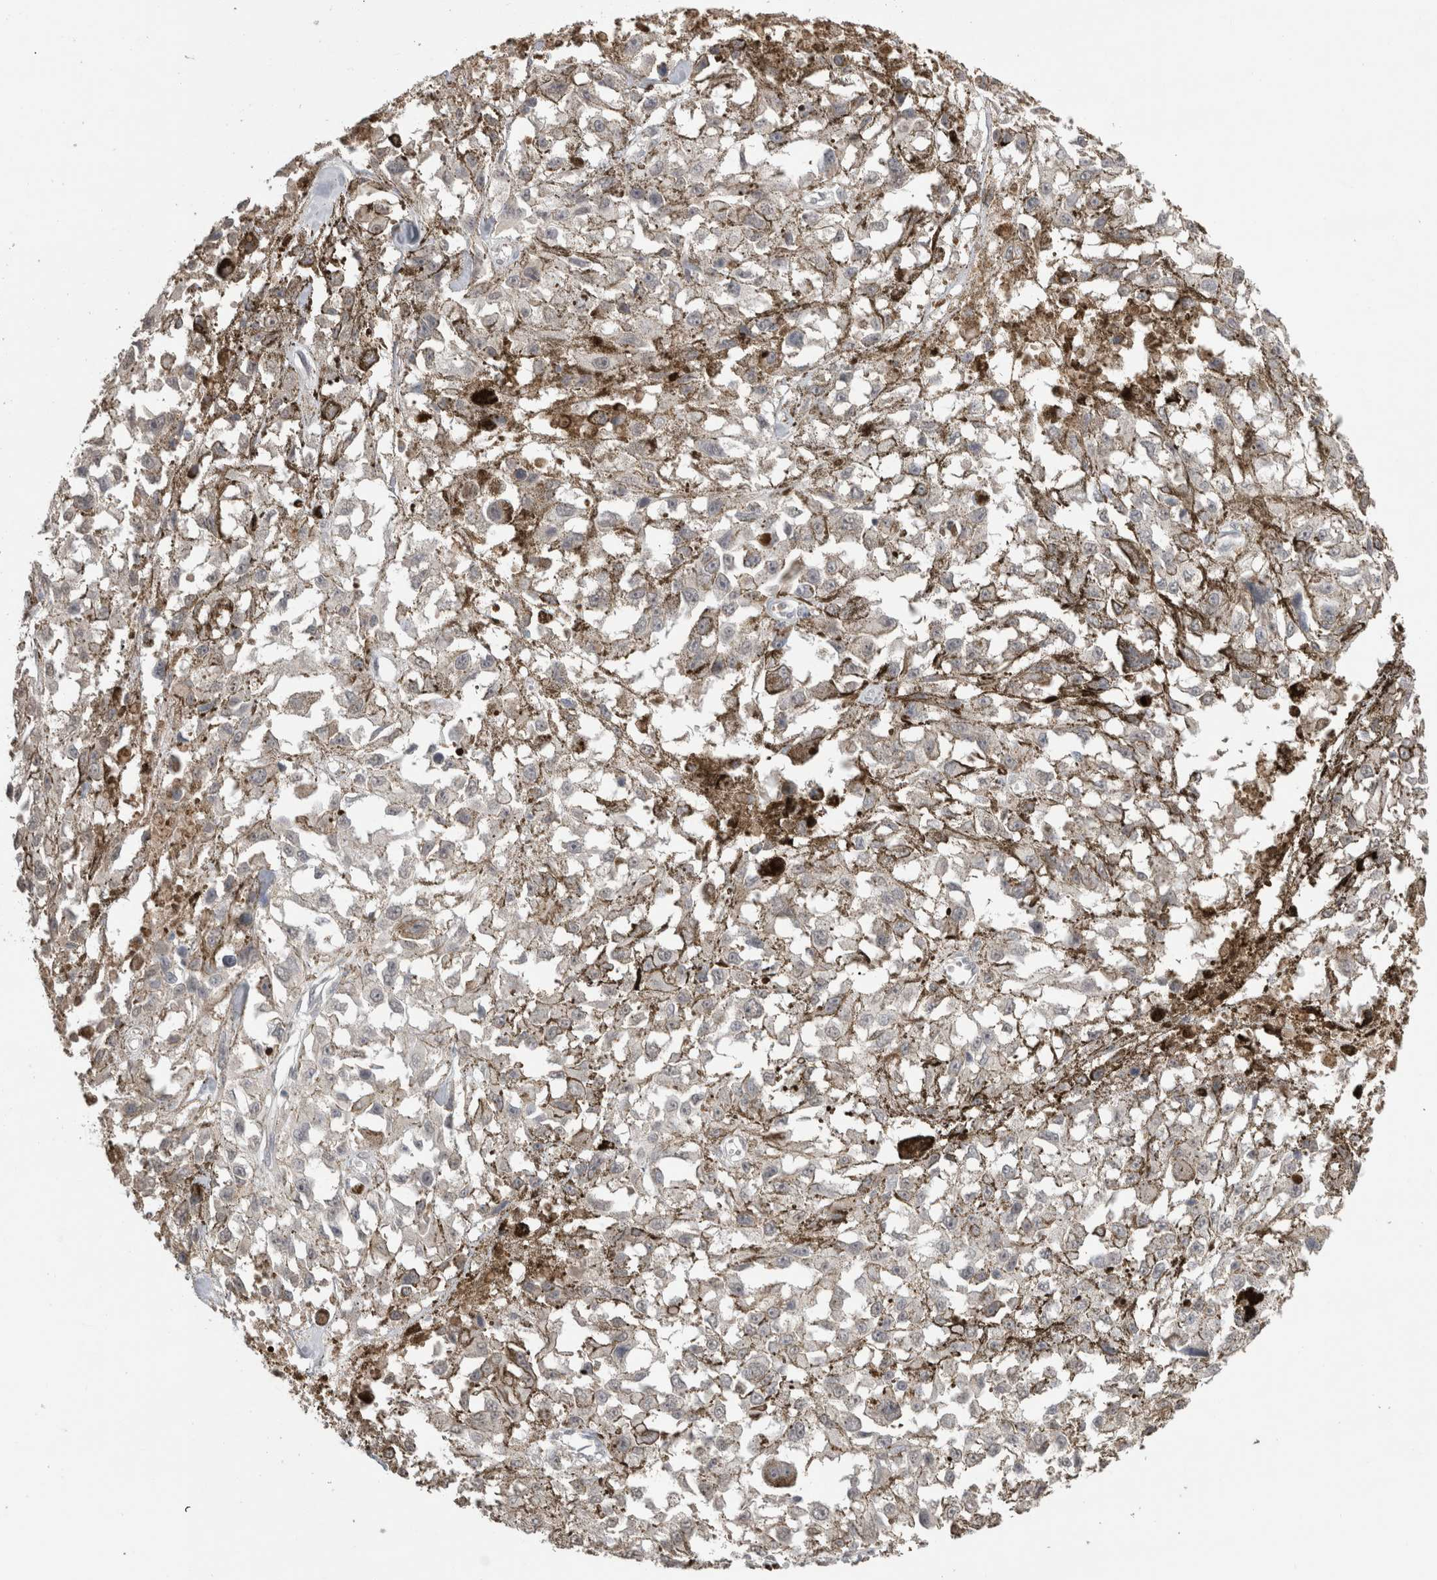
{"staining": {"intensity": "negative", "quantity": "none", "location": "none"}, "tissue": "melanoma", "cell_type": "Tumor cells", "image_type": "cancer", "snomed": [{"axis": "morphology", "description": "Malignant melanoma, Metastatic site"}, {"axis": "topography", "description": "Lymph node"}], "caption": "IHC of malignant melanoma (metastatic site) displays no positivity in tumor cells. Nuclei are stained in blue.", "gene": "NAALADL2", "patient": {"sex": "male", "age": 59}}